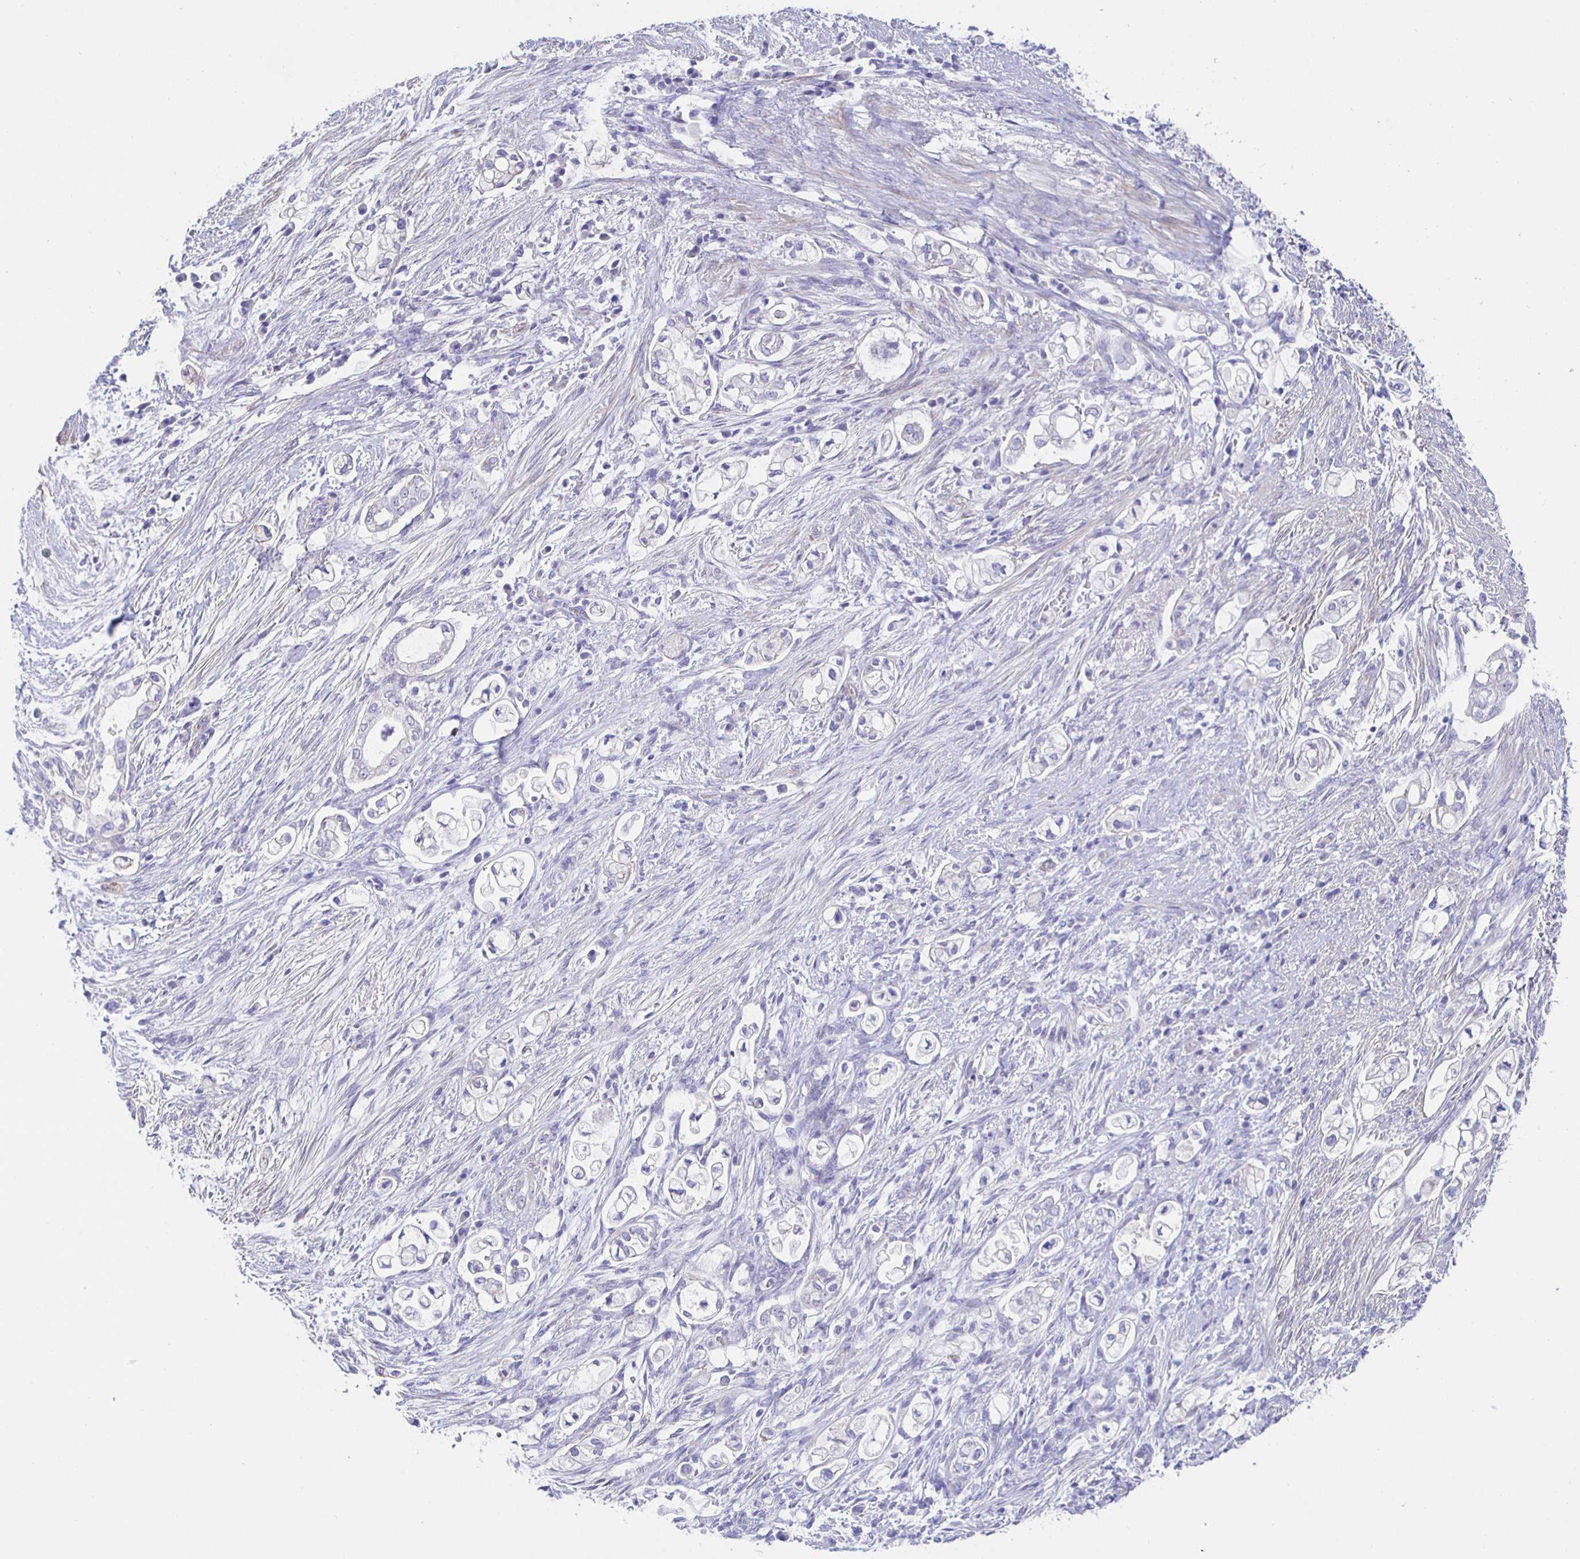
{"staining": {"intensity": "negative", "quantity": "none", "location": "none"}, "tissue": "pancreatic cancer", "cell_type": "Tumor cells", "image_type": "cancer", "snomed": [{"axis": "morphology", "description": "Adenocarcinoma, NOS"}, {"axis": "topography", "description": "Pancreas"}], "caption": "Histopathology image shows no significant protein staining in tumor cells of pancreatic adenocarcinoma. (Stains: DAB immunohistochemistry (IHC) with hematoxylin counter stain, Microscopy: brightfield microscopy at high magnification).", "gene": "HSPA4L", "patient": {"sex": "female", "age": 69}}